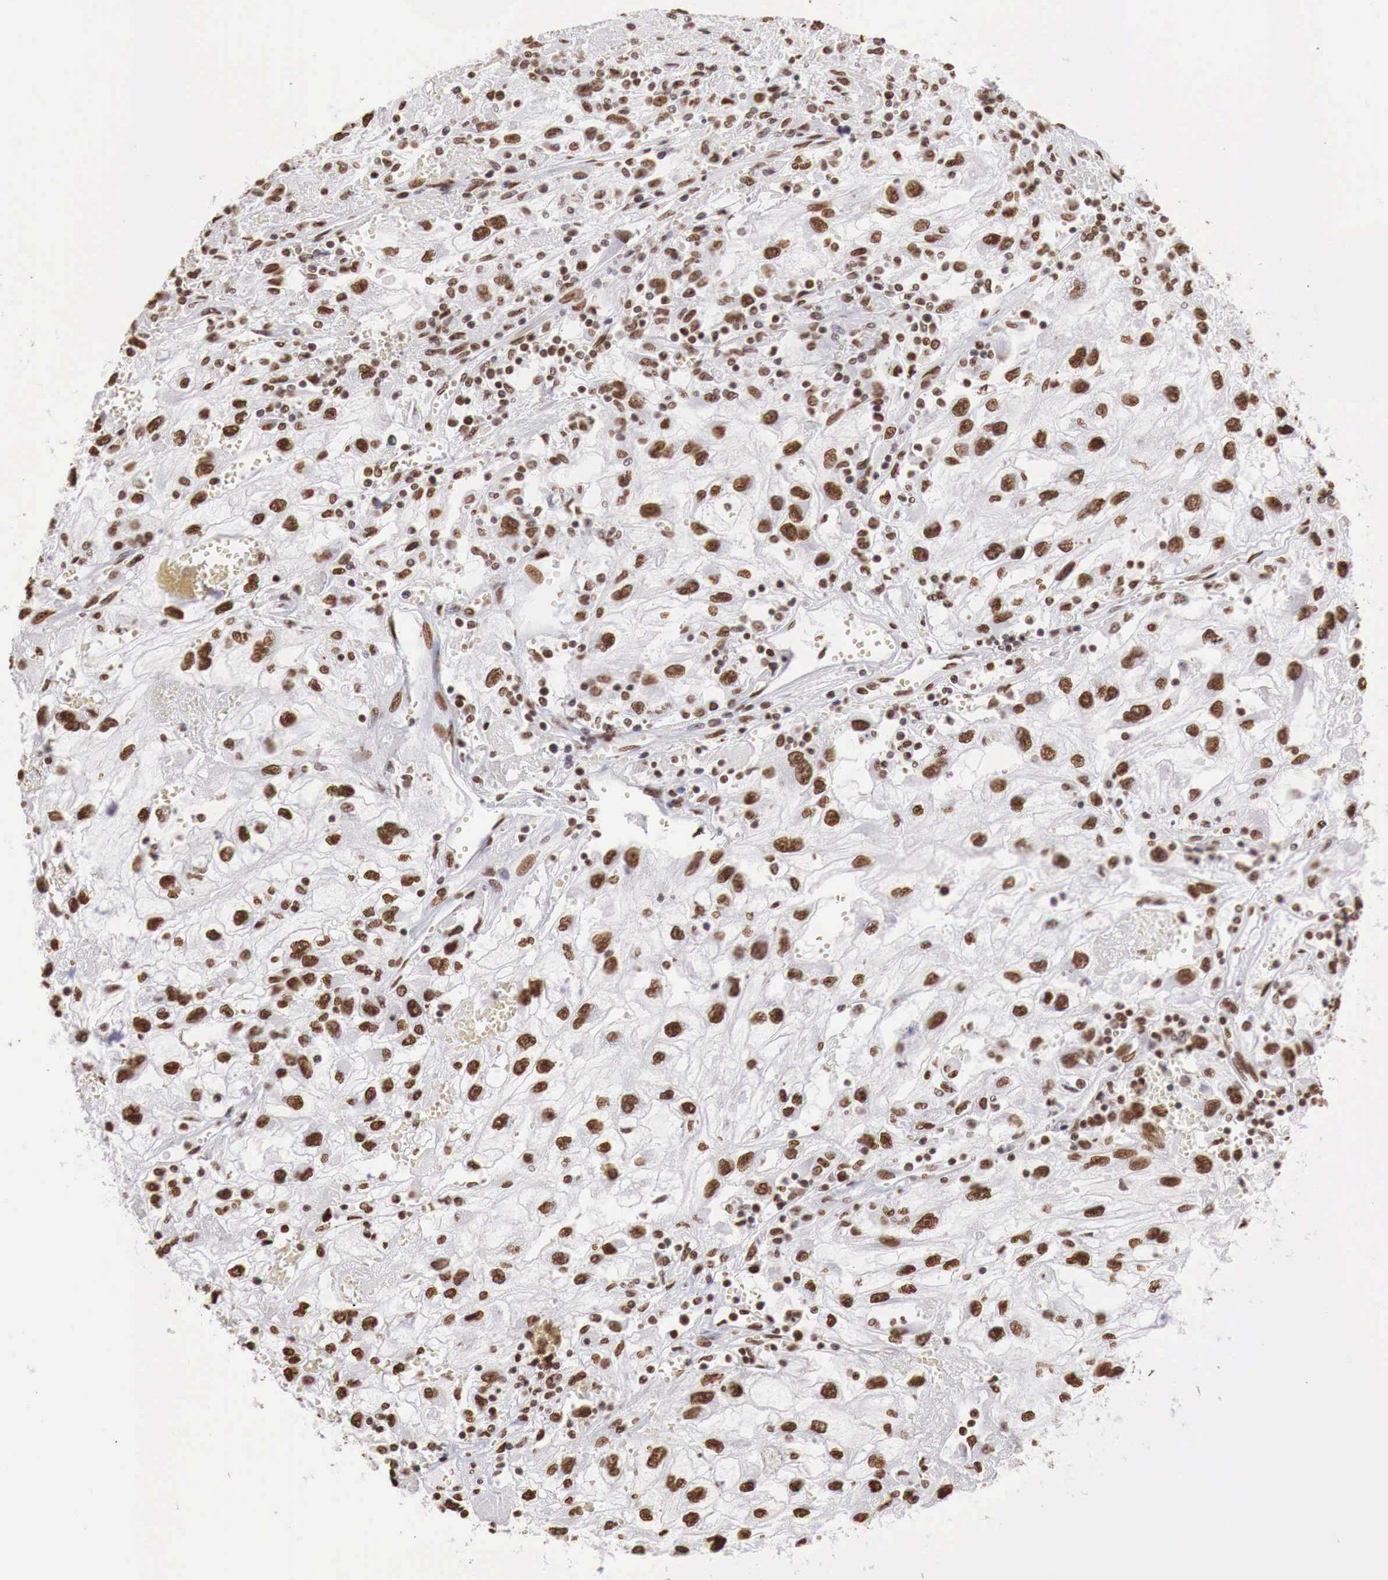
{"staining": {"intensity": "strong", "quantity": ">75%", "location": "nuclear"}, "tissue": "renal cancer", "cell_type": "Tumor cells", "image_type": "cancer", "snomed": [{"axis": "morphology", "description": "Normal tissue, NOS"}, {"axis": "morphology", "description": "Adenocarcinoma, NOS"}, {"axis": "topography", "description": "Kidney"}], "caption": "Immunohistochemistry (DAB (3,3'-diaminobenzidine)) staining of human adenocarcinoma (renal) demonstrates strong nuclear protein staining in approximately >75% of tumor cells.", "gene": "DKC1", "patient": {"sex": "male", "age": 71}}